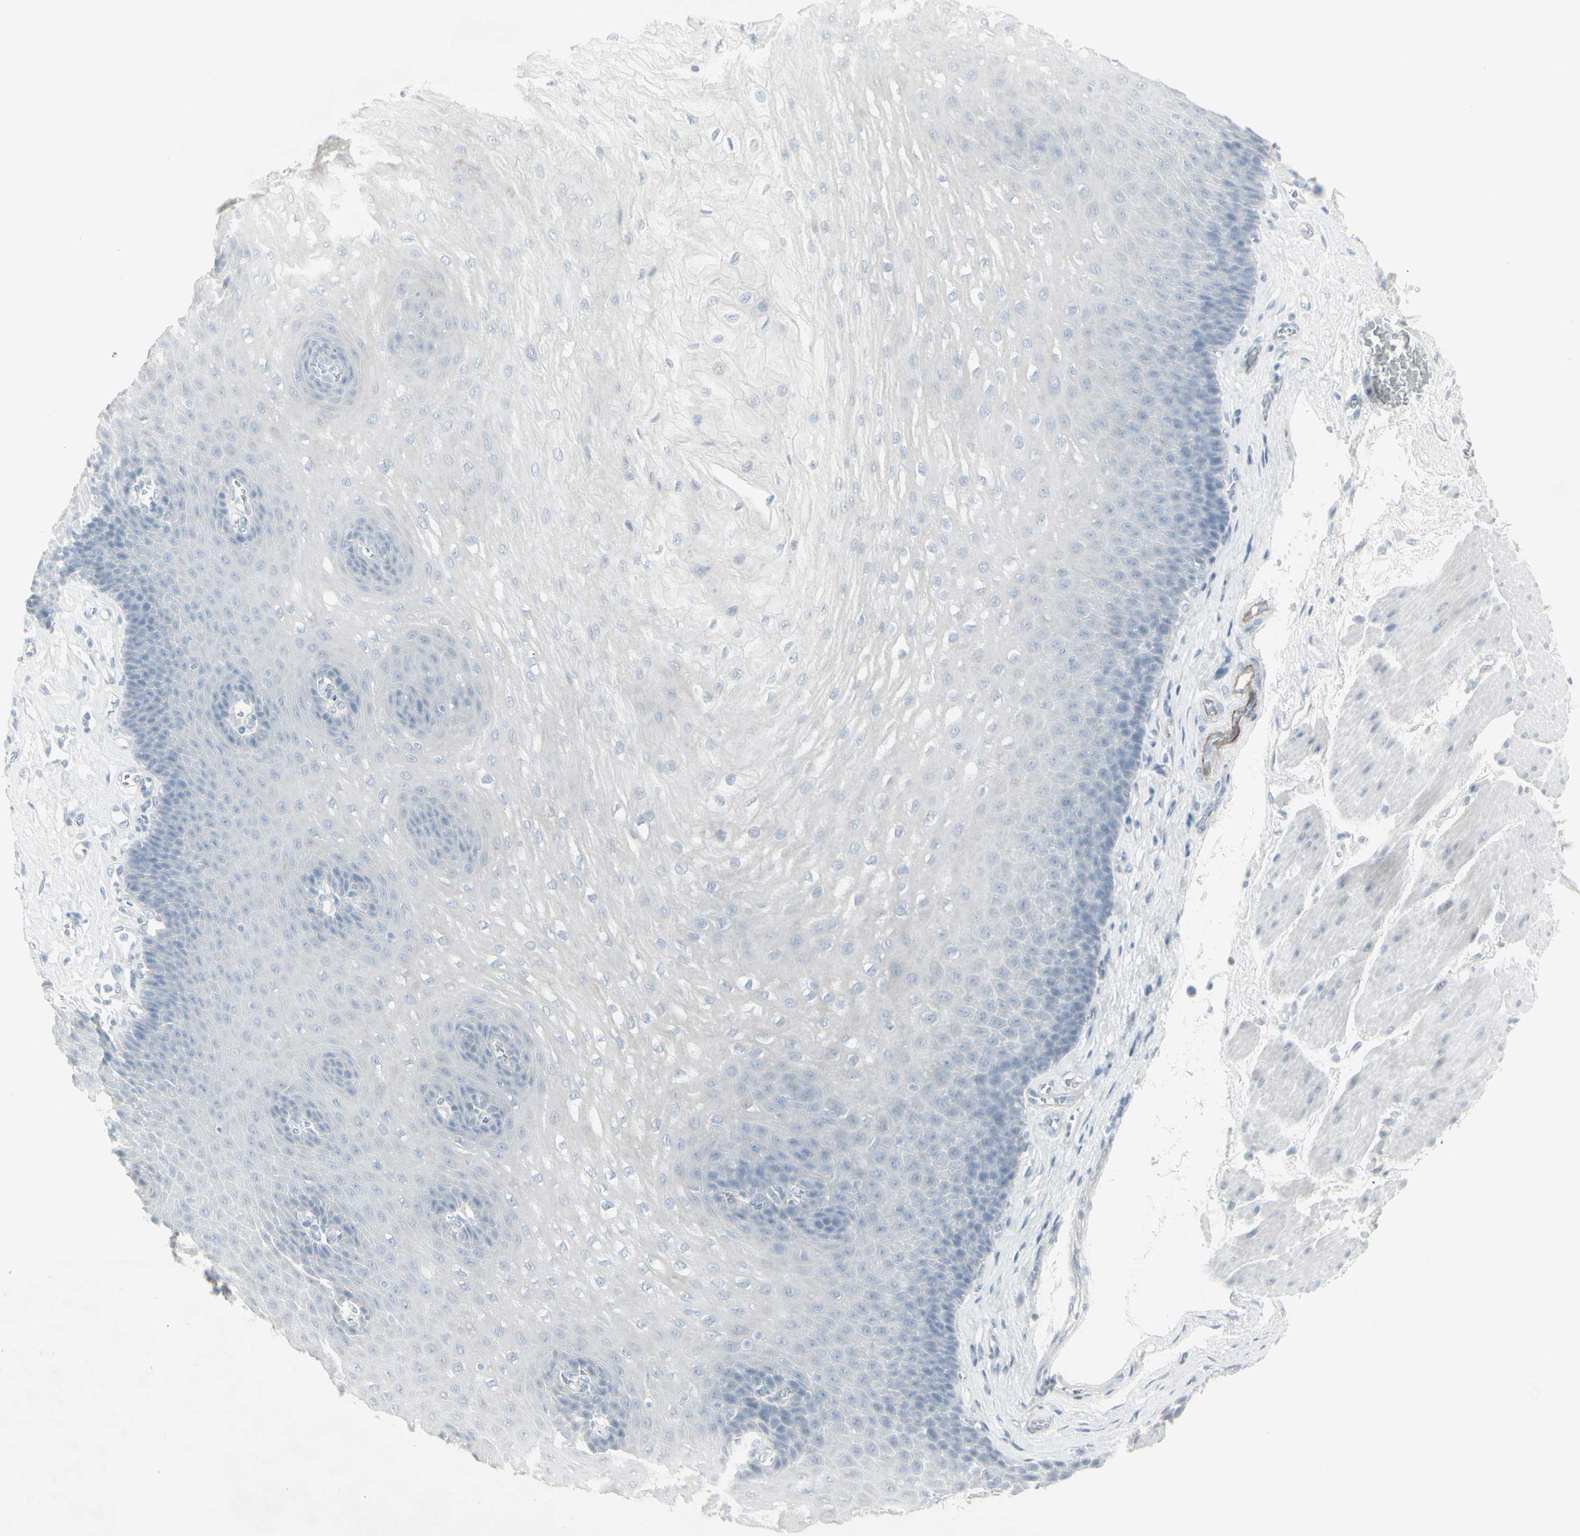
{"staining": {"intensity": "negative", "quantity": "none", "location": "none"}, "tissue": "esophagus", "cell_type": "Squamous epithelial cells", "image_type": "normal", "snomed": [{"axis": "morphology", "description": "Normal tissue, NOS"}, {"axis": "topography", "description": "Esophagus"}], "caption": "The immunohistochemistry image has no significant expression in squamous epithelial cells of esophagus. Nuclei are stained in blue.", "gene": "YBX2", "patient": {"sex": "female", "age": 72}}